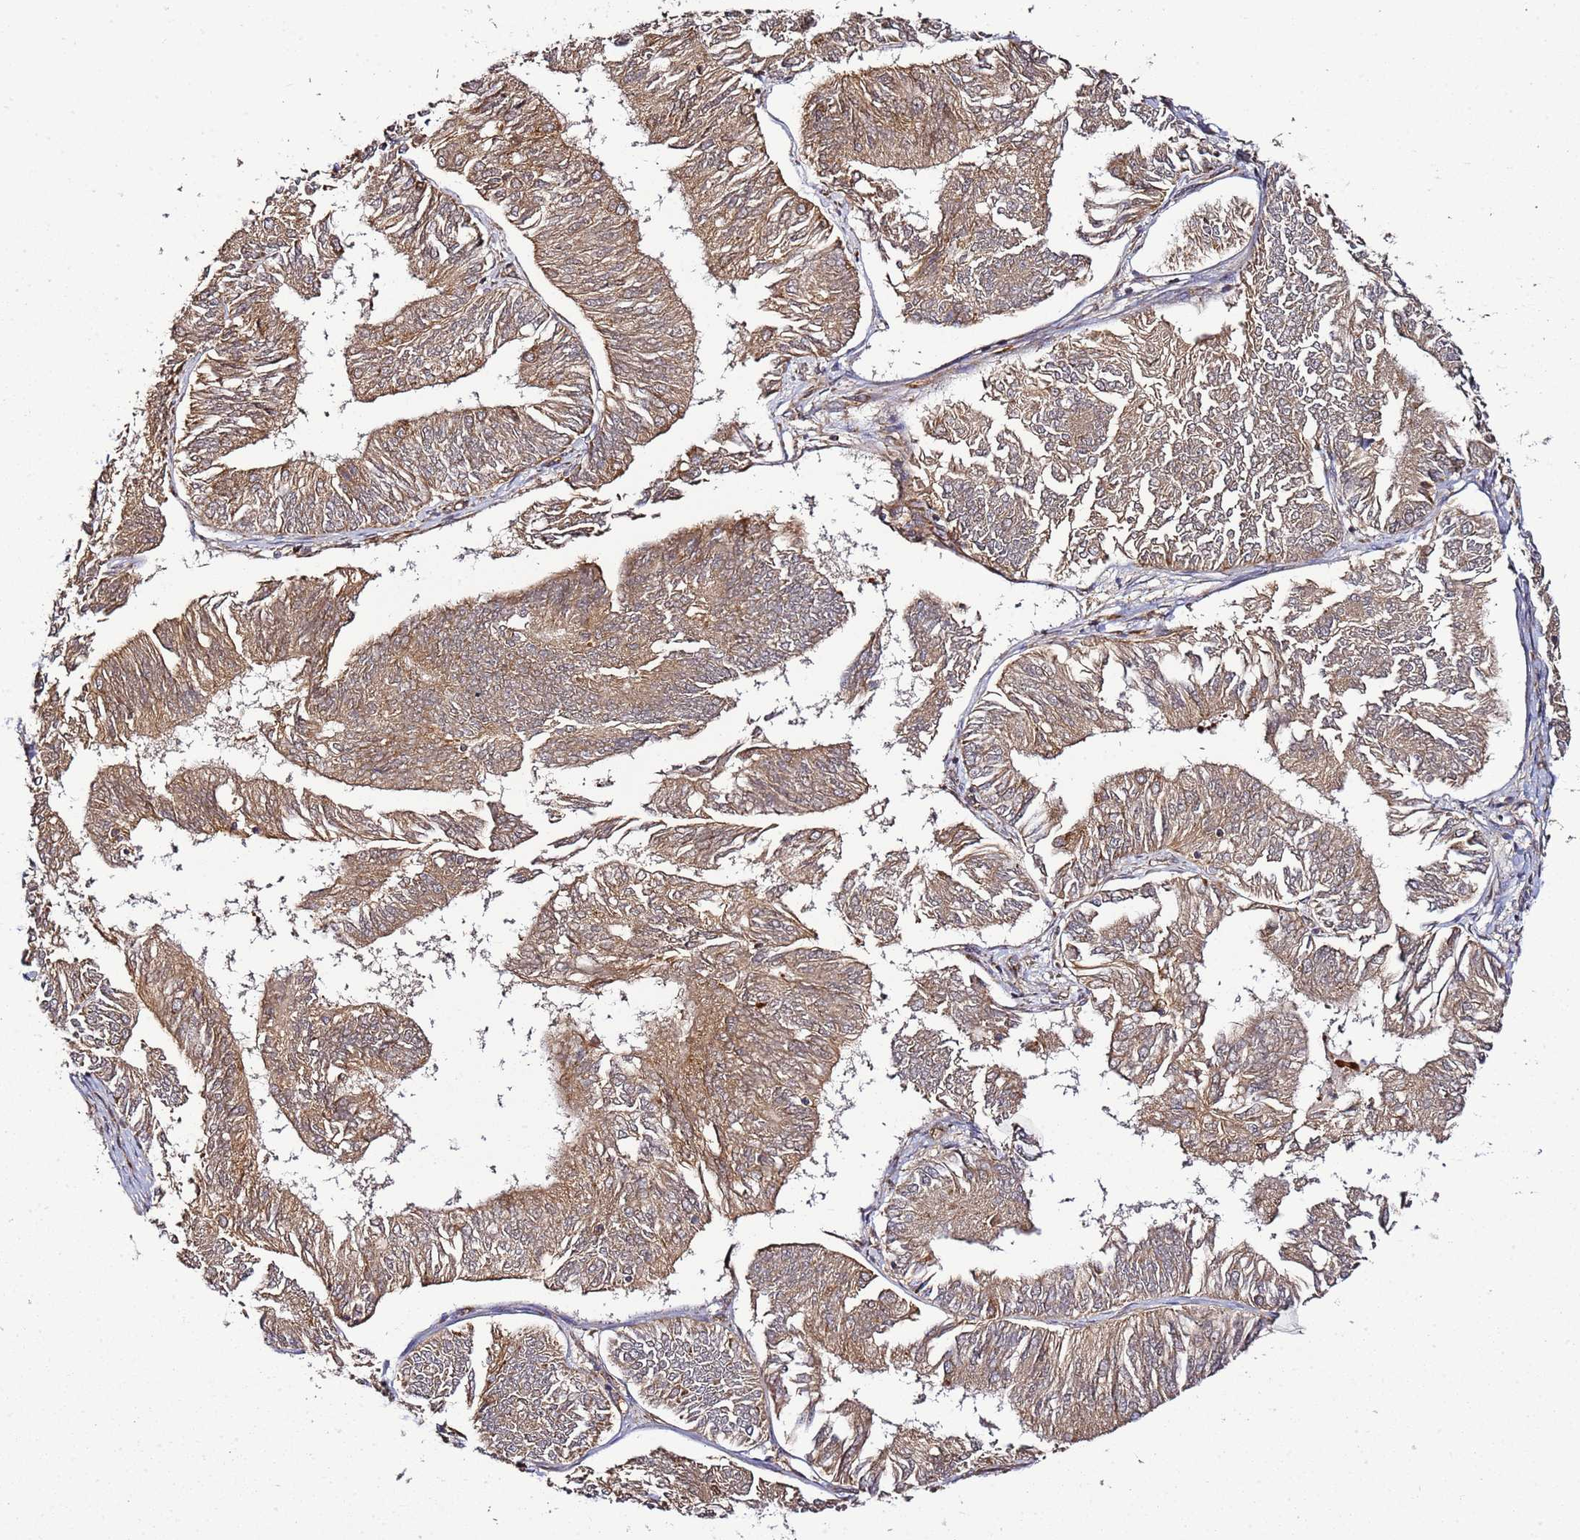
{"staining": {"intensity": "moderate", "quantity": ">75%", "location": "cytoplasmic/membranous"}, "tissue": "endometrial cancer", "cell_type": "Tumor cells", "image_type": "cancer", "snomed": [{"axis": "morphology", "description": "Adenocarcinoma, NOS"}, {"axis": "topography", "description": "Endometrium"}], "caption": "An immunohistochemistry photomicrograph of tumor tissue is shown. Protein staining in brown highlights moderate cytoplasmic/membranous positivity in endometrial adenocarcinoma within tumor cells.", "gene": "TM2D2", "patient": {"sex": "female", "age": 58}}